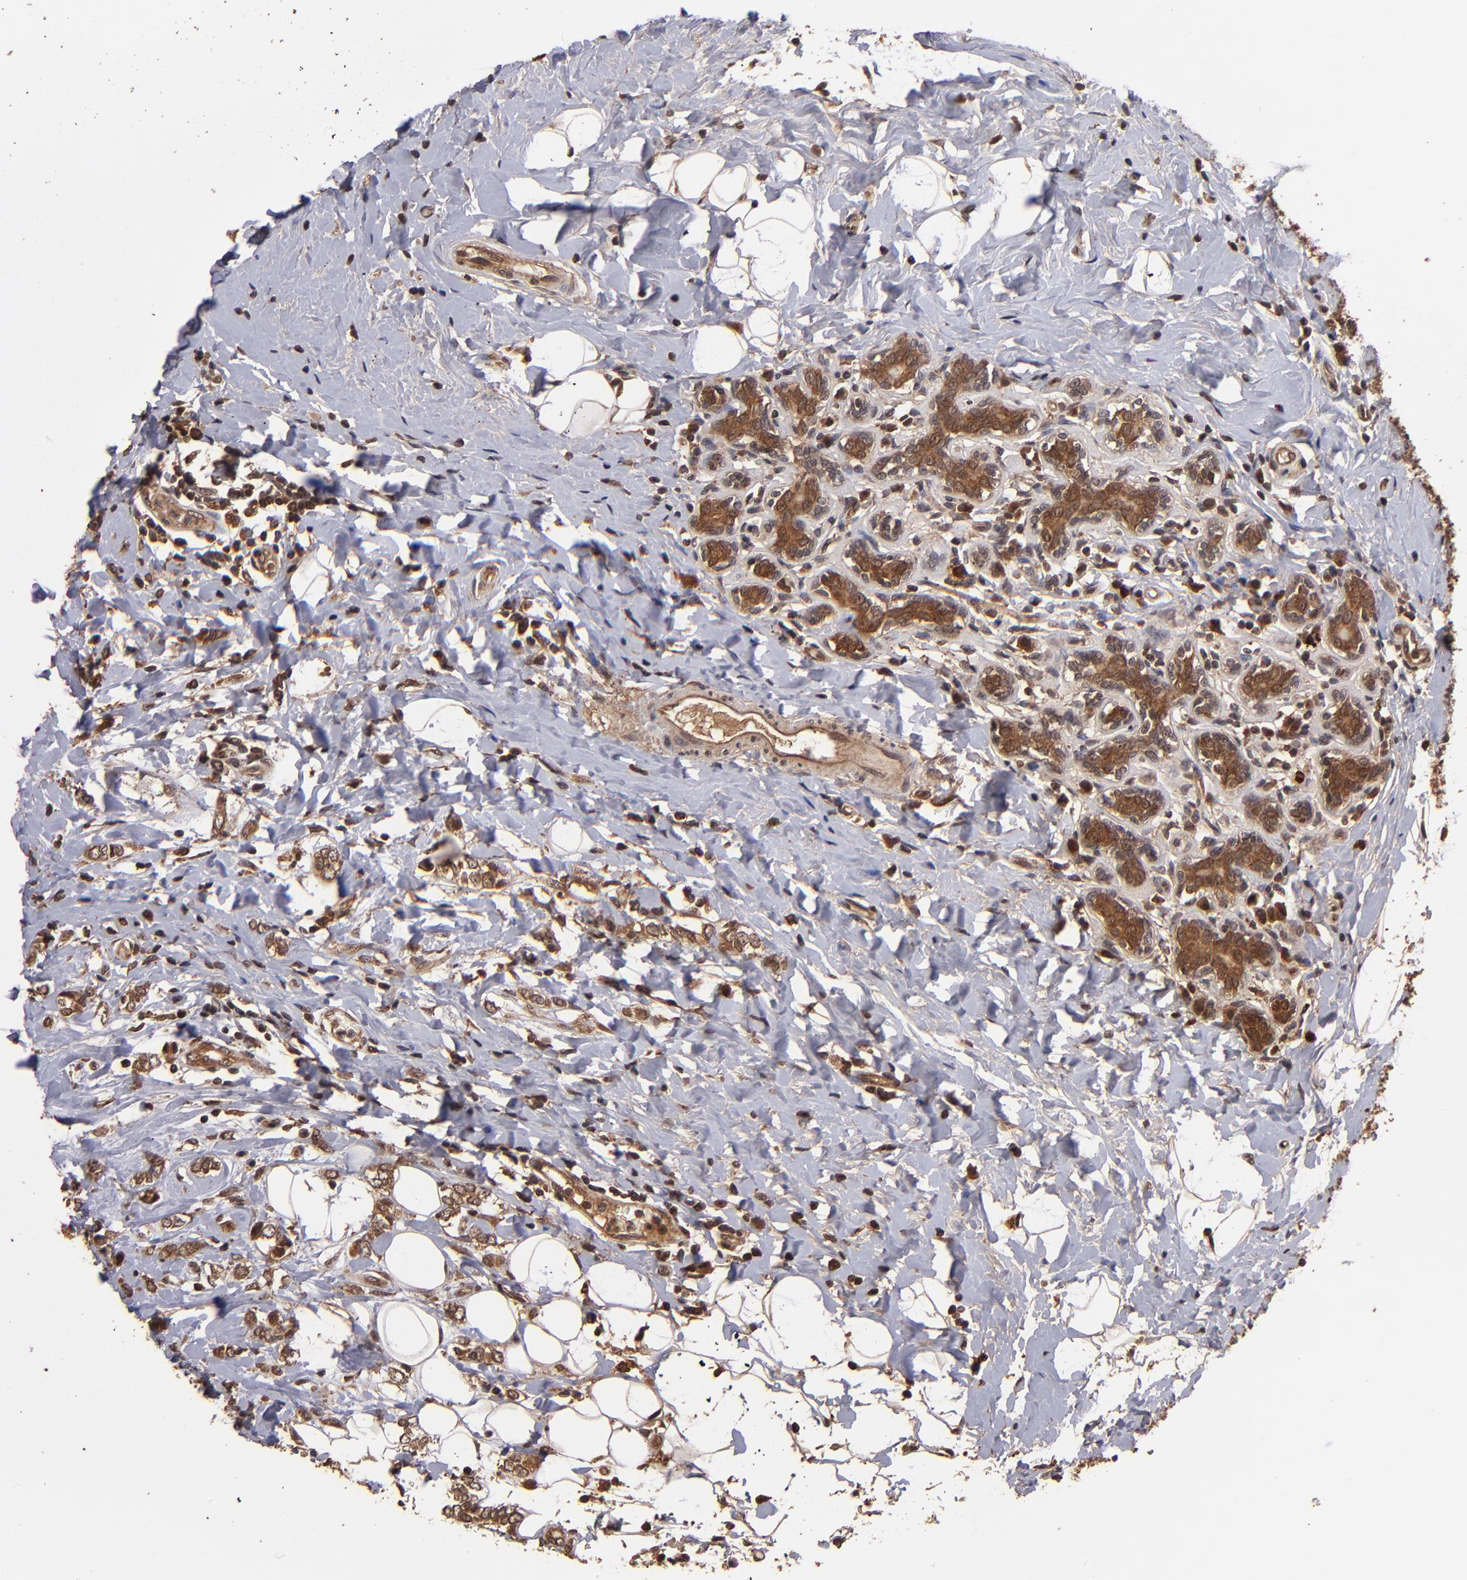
{"staining": {"intensity": "strong", "quantity": ">75%", "location": "cytoplasmic/membranous"}, "tissue": "breast cancer", "cell_type": "Tumor cells", "image_type": "cancer", "snomed": [{"axis": "morphology", "description": "Normal tissue, NOS"}, {"axis": "morphology", "description": "Lobular carcinoma"}, {"axis": "topography", "description": "Breast"}], "caption": "Immunohistochemical staining of human lobular carcinoma (breast) shows high levels of strong cytoplasmic/membranous protein expression in about >75% of tumor cells.", "gene": "NFE2L2", "patient": {"sex": "female", "age": 47}}